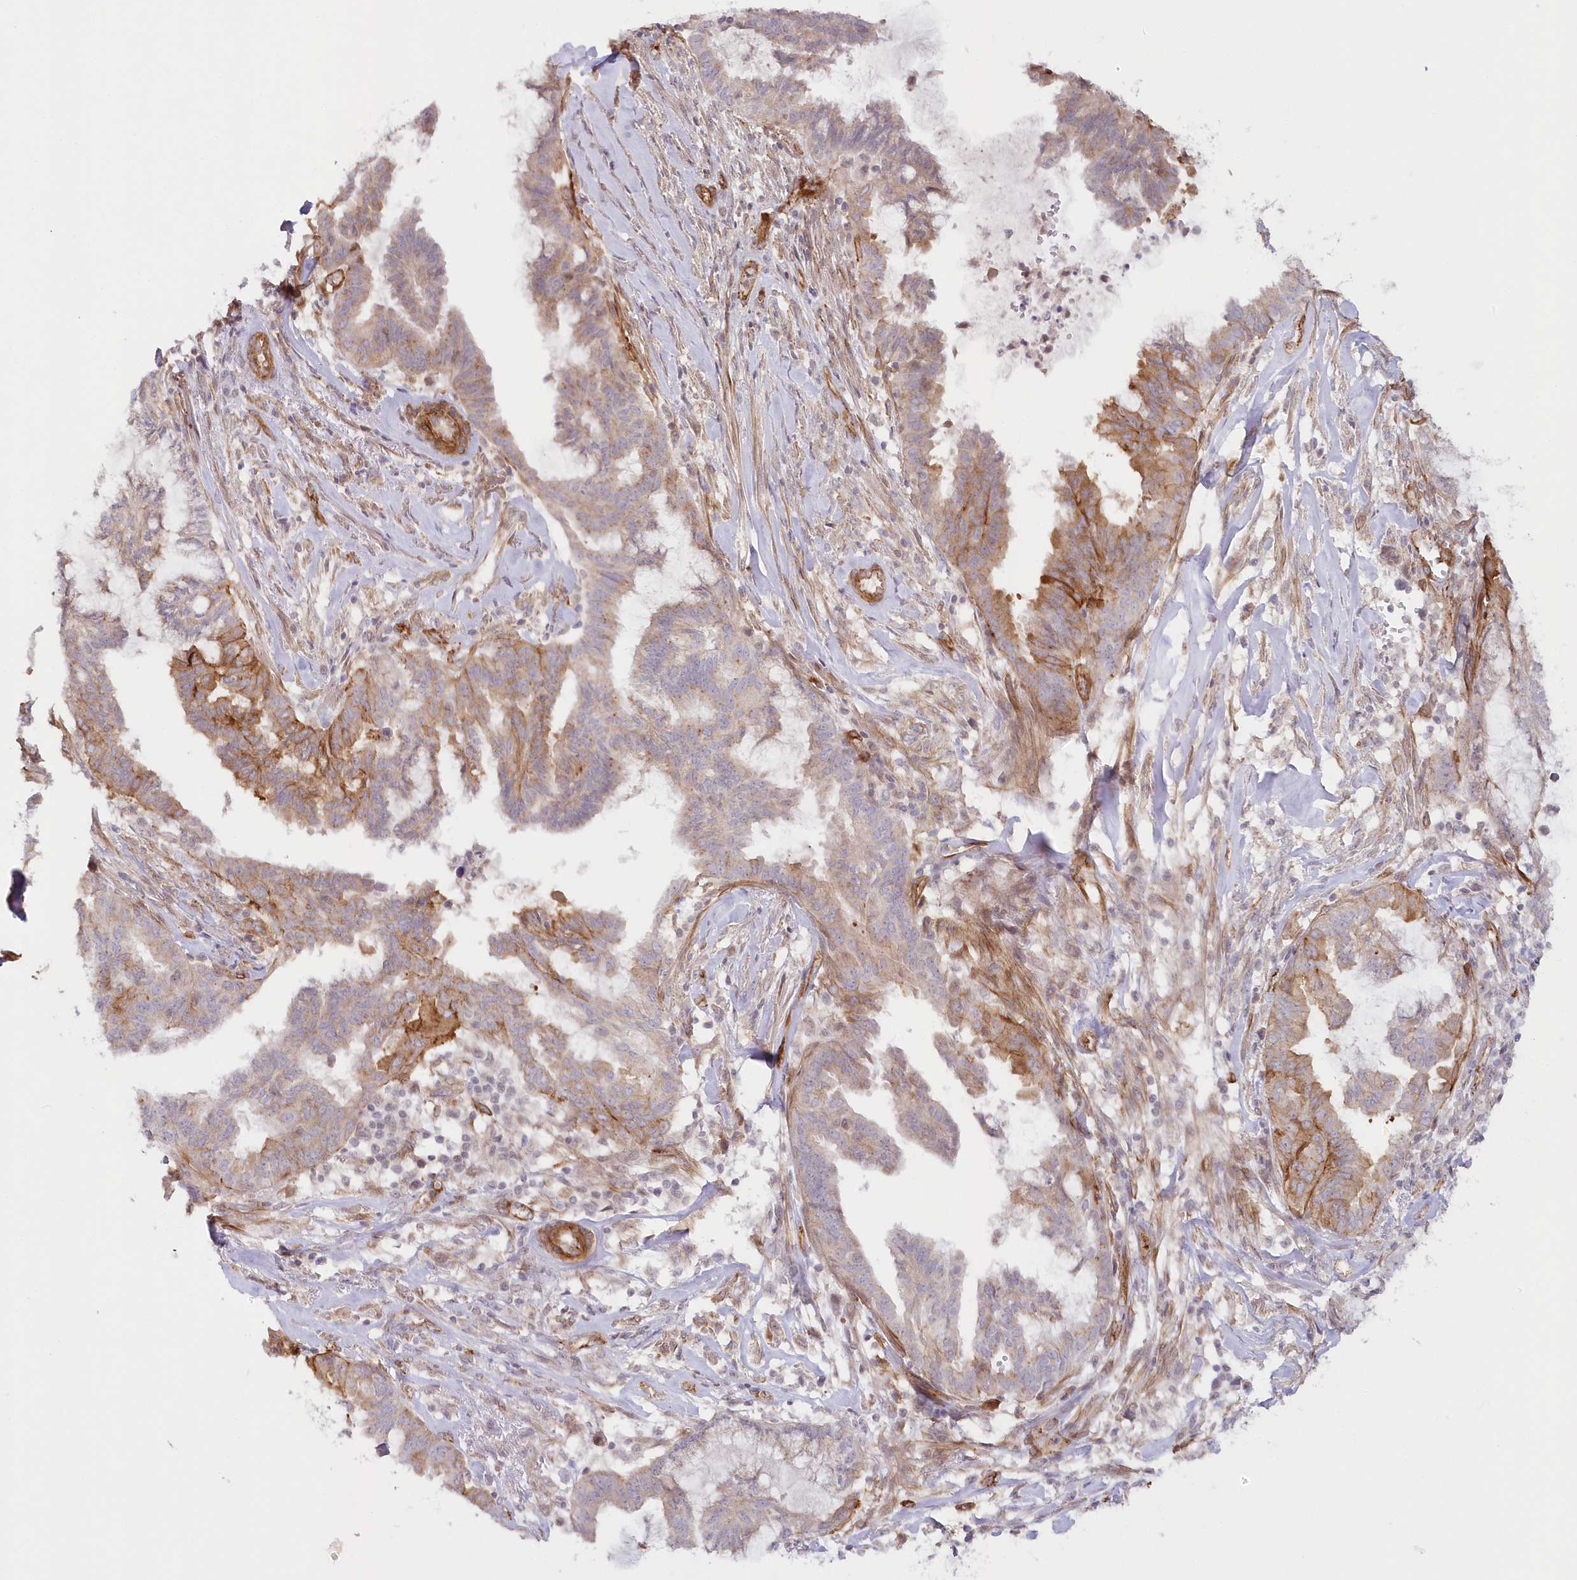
{"staining": {"intensity": "moderate", "quantity": "25%-75%", "location": "cytoplasmic/membranous"}, "tissue": "endometrial cancer", "cell_type": "Tumor cells", "image_type": "cancer", "snomed": [{"axis": "morphology", "description": "Adenocarcinoma, NOS"}, {"axis": "topography", "description": "Endometrium"}], "caption": "This photomicrograph reveals endometrial cancer (adenocarcinoma) stained with immunohistochemistry to label a protein in brown. The cytoplasmic/membranous of tumor cells show moderate positivity for the protein. Nuclei are counter-stained blue.", "gene": "AFAP1L2", "patient": {"sex": "female", "age": 86}}